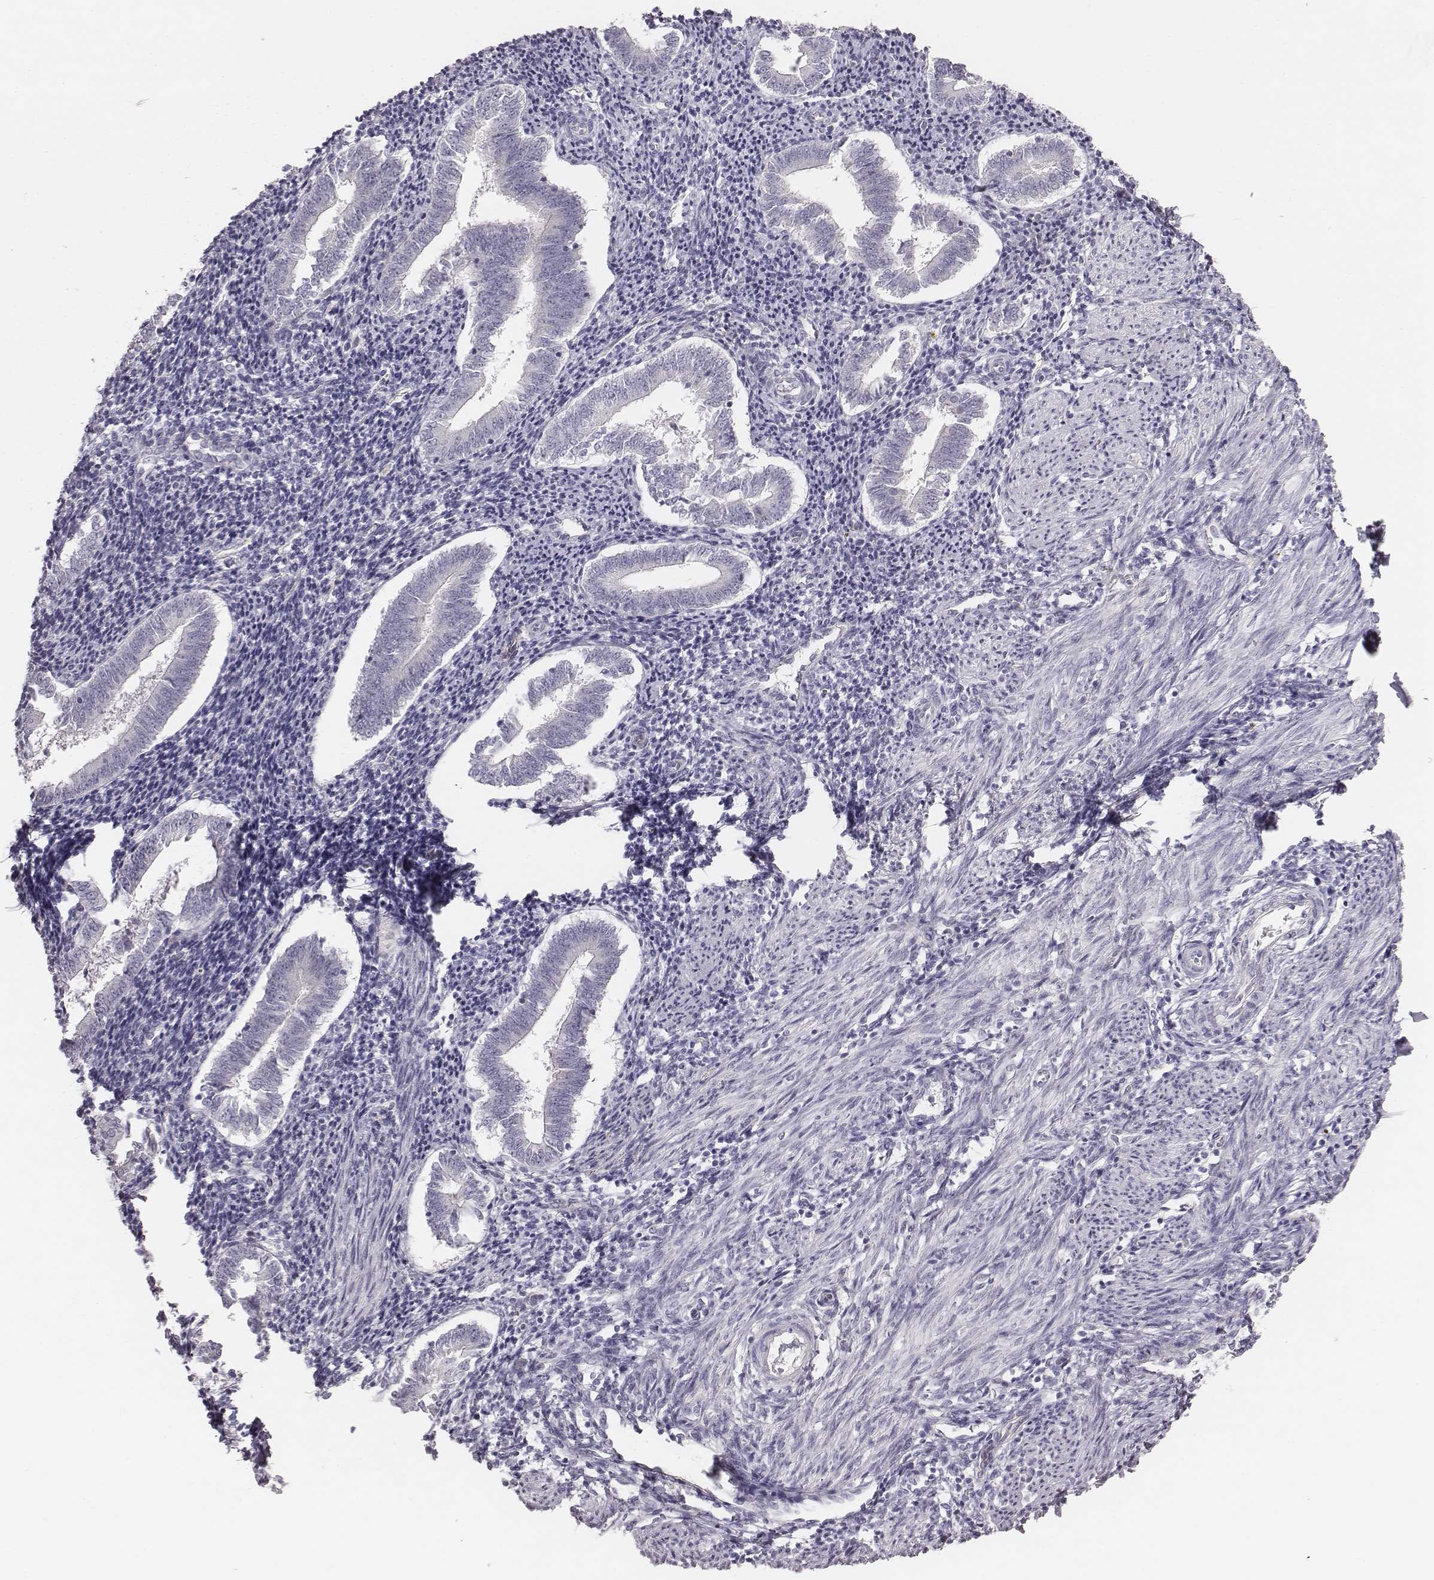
{"staining": {"intensity": "negative", "quantity": "none", "location": "none"}, "tissue": "endometrium", "cell_type": "Cells in endometrial stroma", "image_type": "normal", "snomed": [{"axis": "morphology", "description": "Normal tissue, NOS"}, {"axis": "topography", "description": "Endometrium"}], "caption": "A histopathology image of human endometrium is negative for staining in cells in endometrial stroma. Brightfield microscopy of immunohistochemistry (IHC) stained with DAB (brown) and hematoxylin (blue), captured at high magnification.", "gene": "CACNG4", "patient": {"sex": "female", "age": 25}}